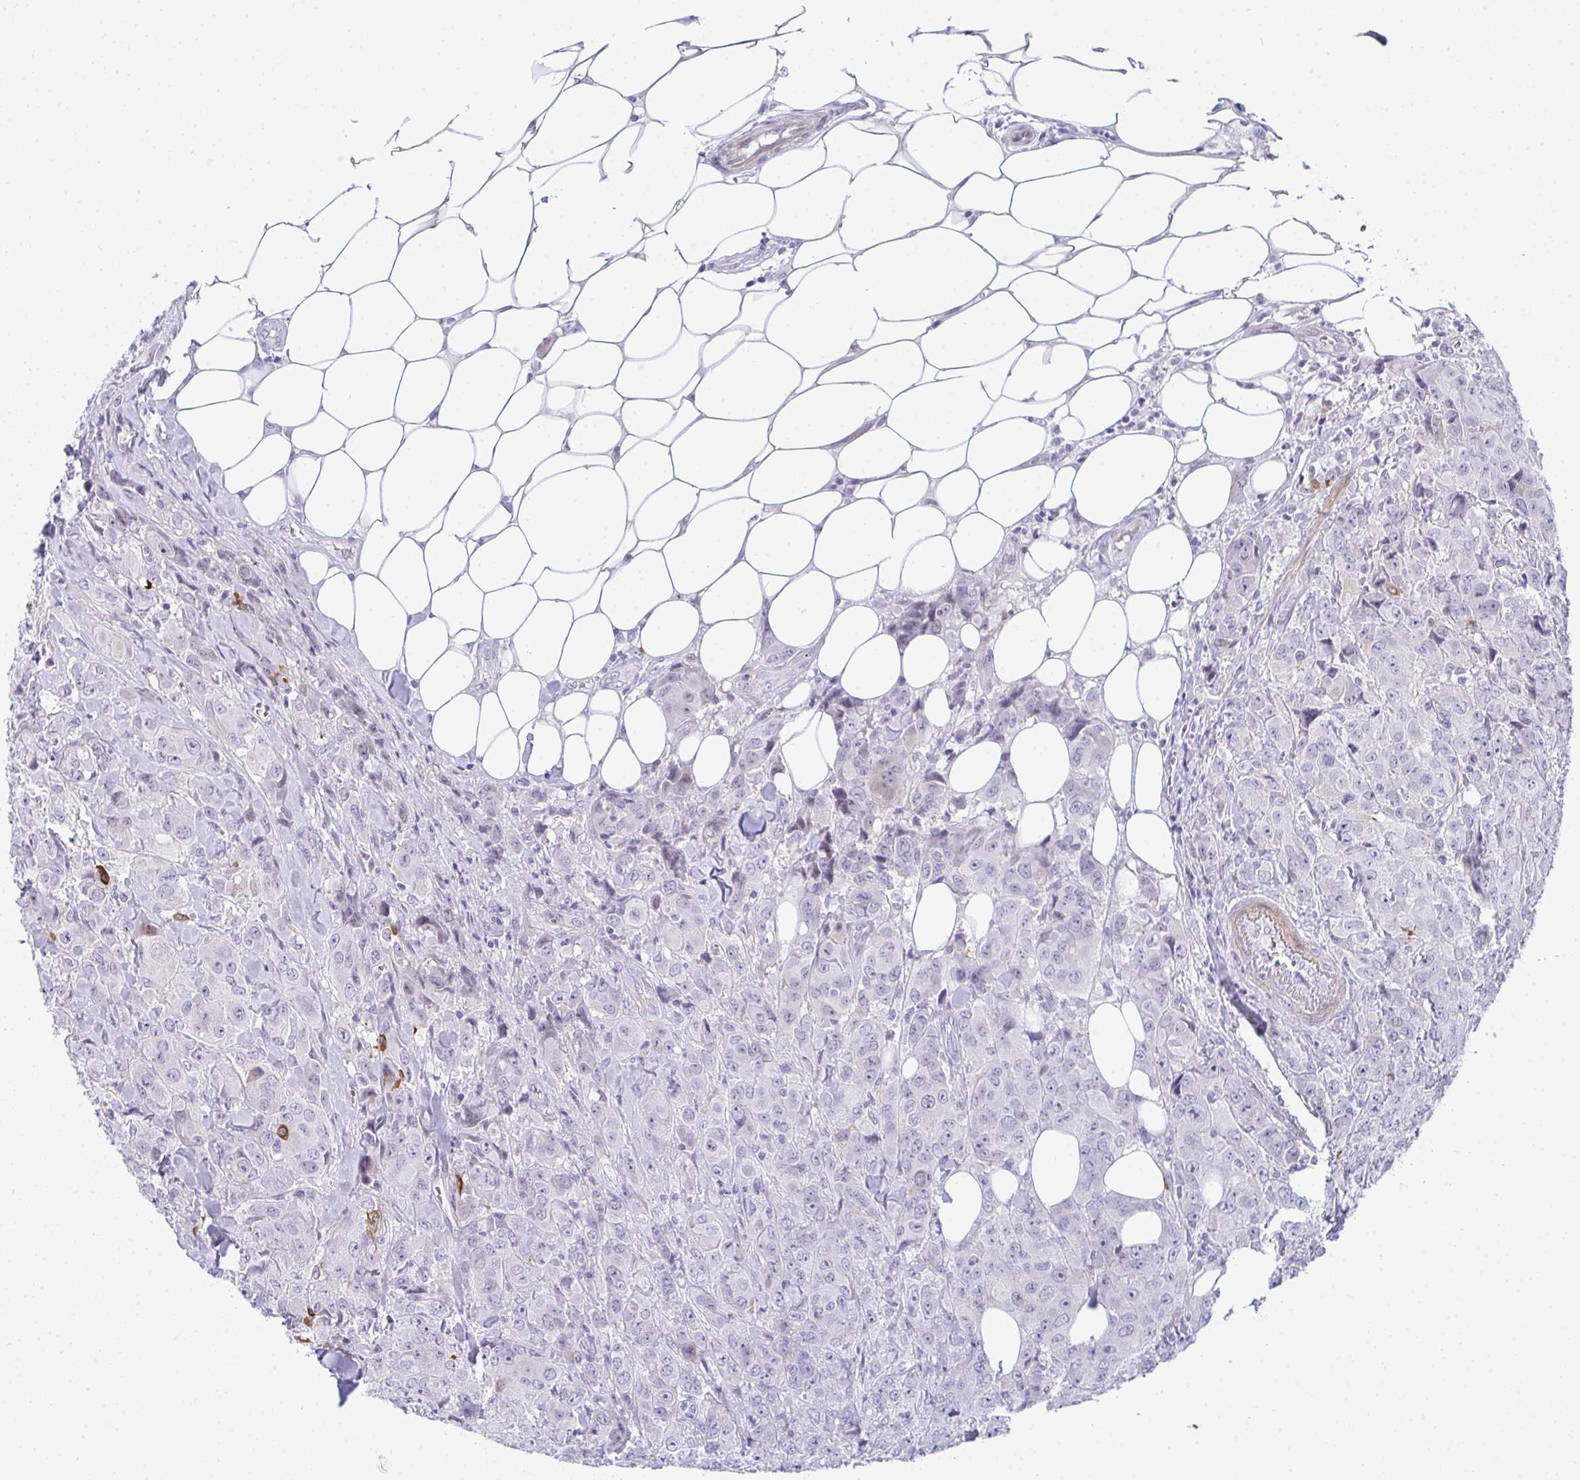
{"staining": {"intensity": "negative", "quantity": "none", "location": "none"}, "tissue": "breast cancer", "cell_type": "Tumor cells", "image_type": "cancer", "snomed": [{"axis": "morphology", "description": "Normal tissue, NOS"}, {"axis": "morphology", "description": "Duct carcinoma"}, {"axis": "topography", "description": "Breast"}], "caption": "Micrograph shows no significant protein positivity in tumor cells of breast invasive ductal carcinoma.", "gene": "AK5", "patient": {"sex": "female", "age": 43}}